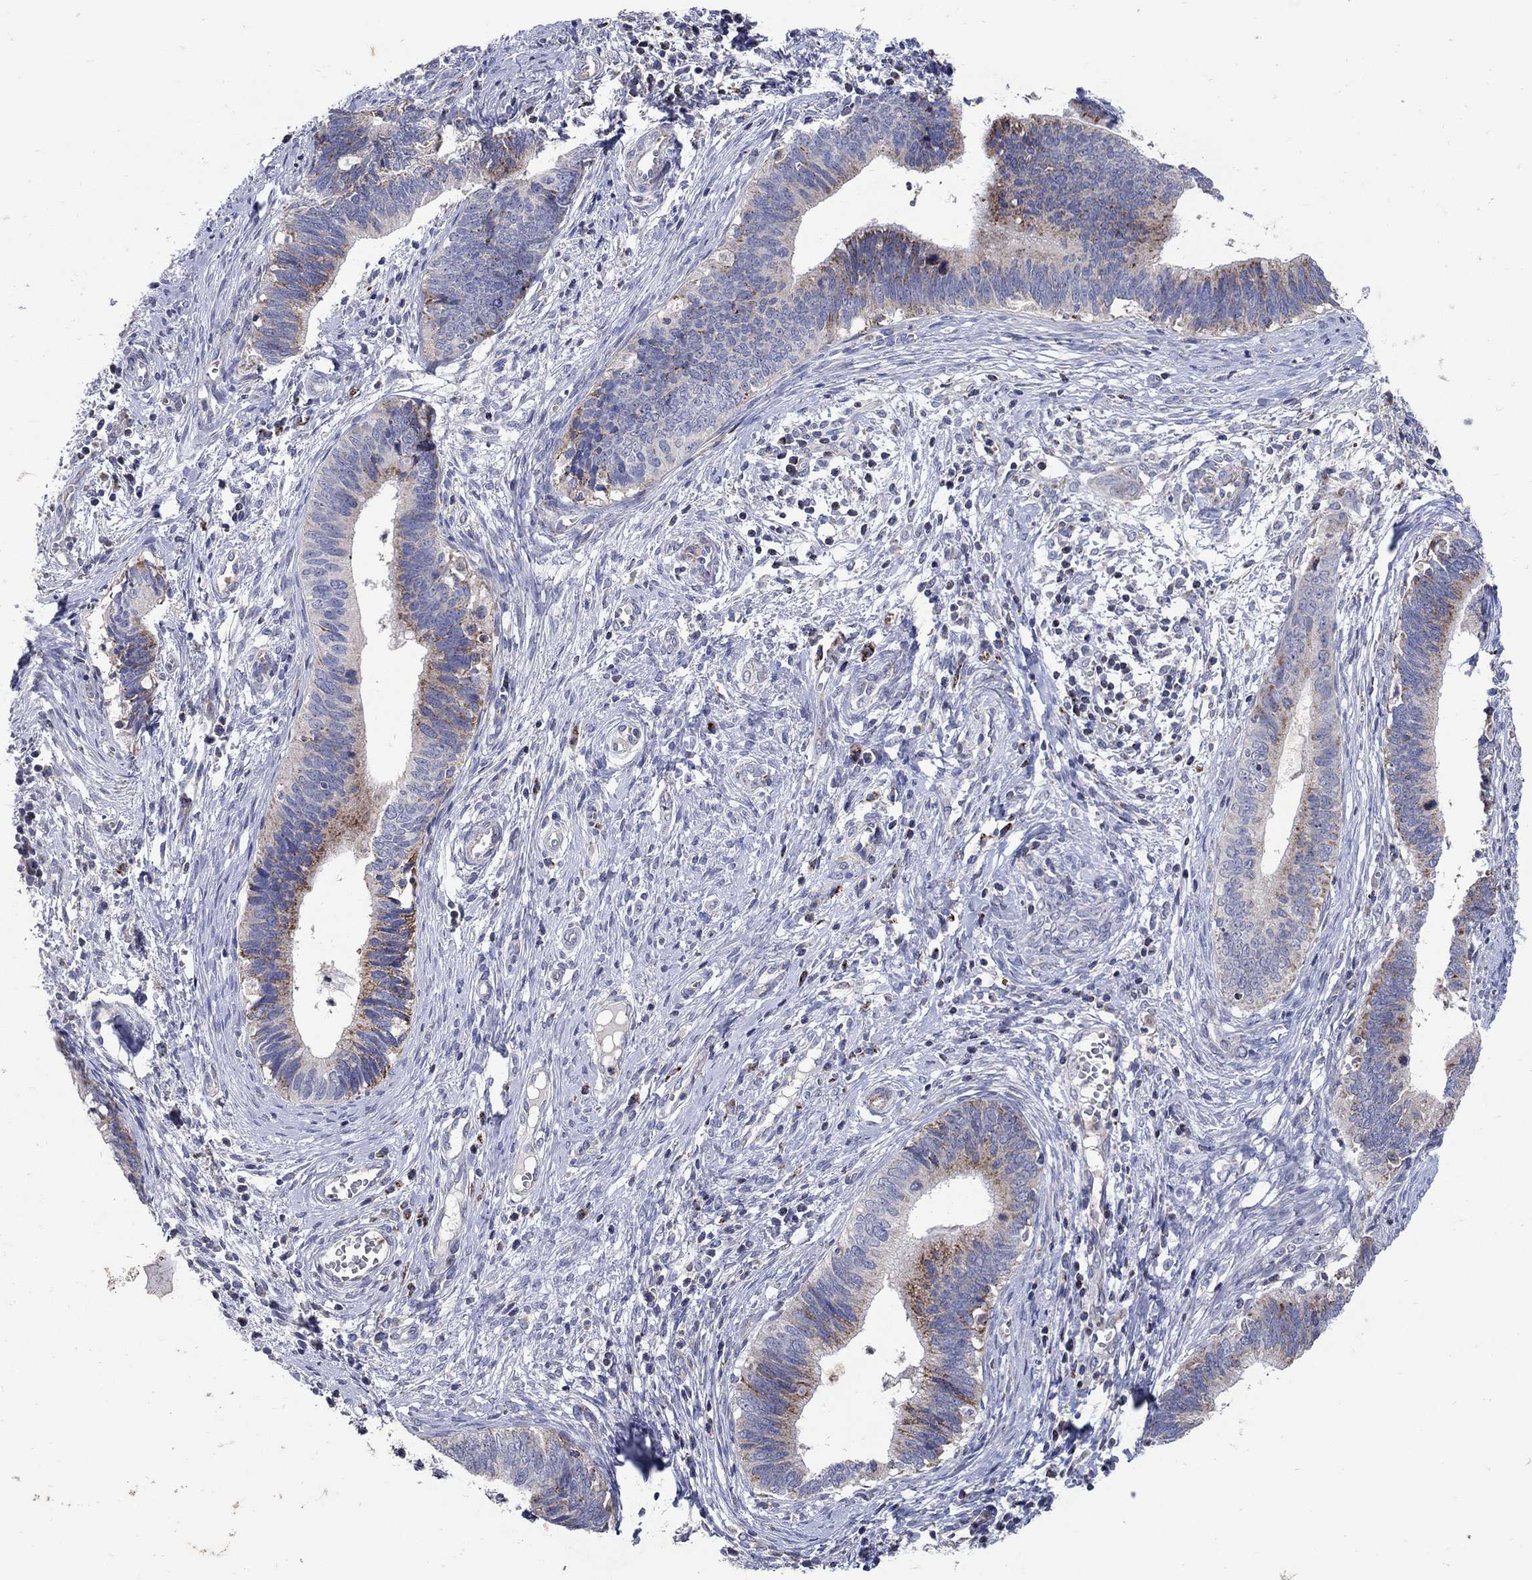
{"staining": {"intensity": "strong", "quantity": "<25%", "location": "cytoplasmic/membranous"}, "tissue": "cervical cancer", "cell_type": "Tumor cells", "image_type": "cancer", "snomed": [{"axis": "morphology", "description": "Adenocarcinoma, NOS"}, {"axis": "topography", "description": "Cervix"}], "caption": "Immunohistochemical staining of cervical cancer (adenocarcinoma) exhibits strong cytoplasmic/membranous protein staining in about <25% of tumor cells.", "gene": "HMX2", "patient": {"sex": "female", "age": 42}}